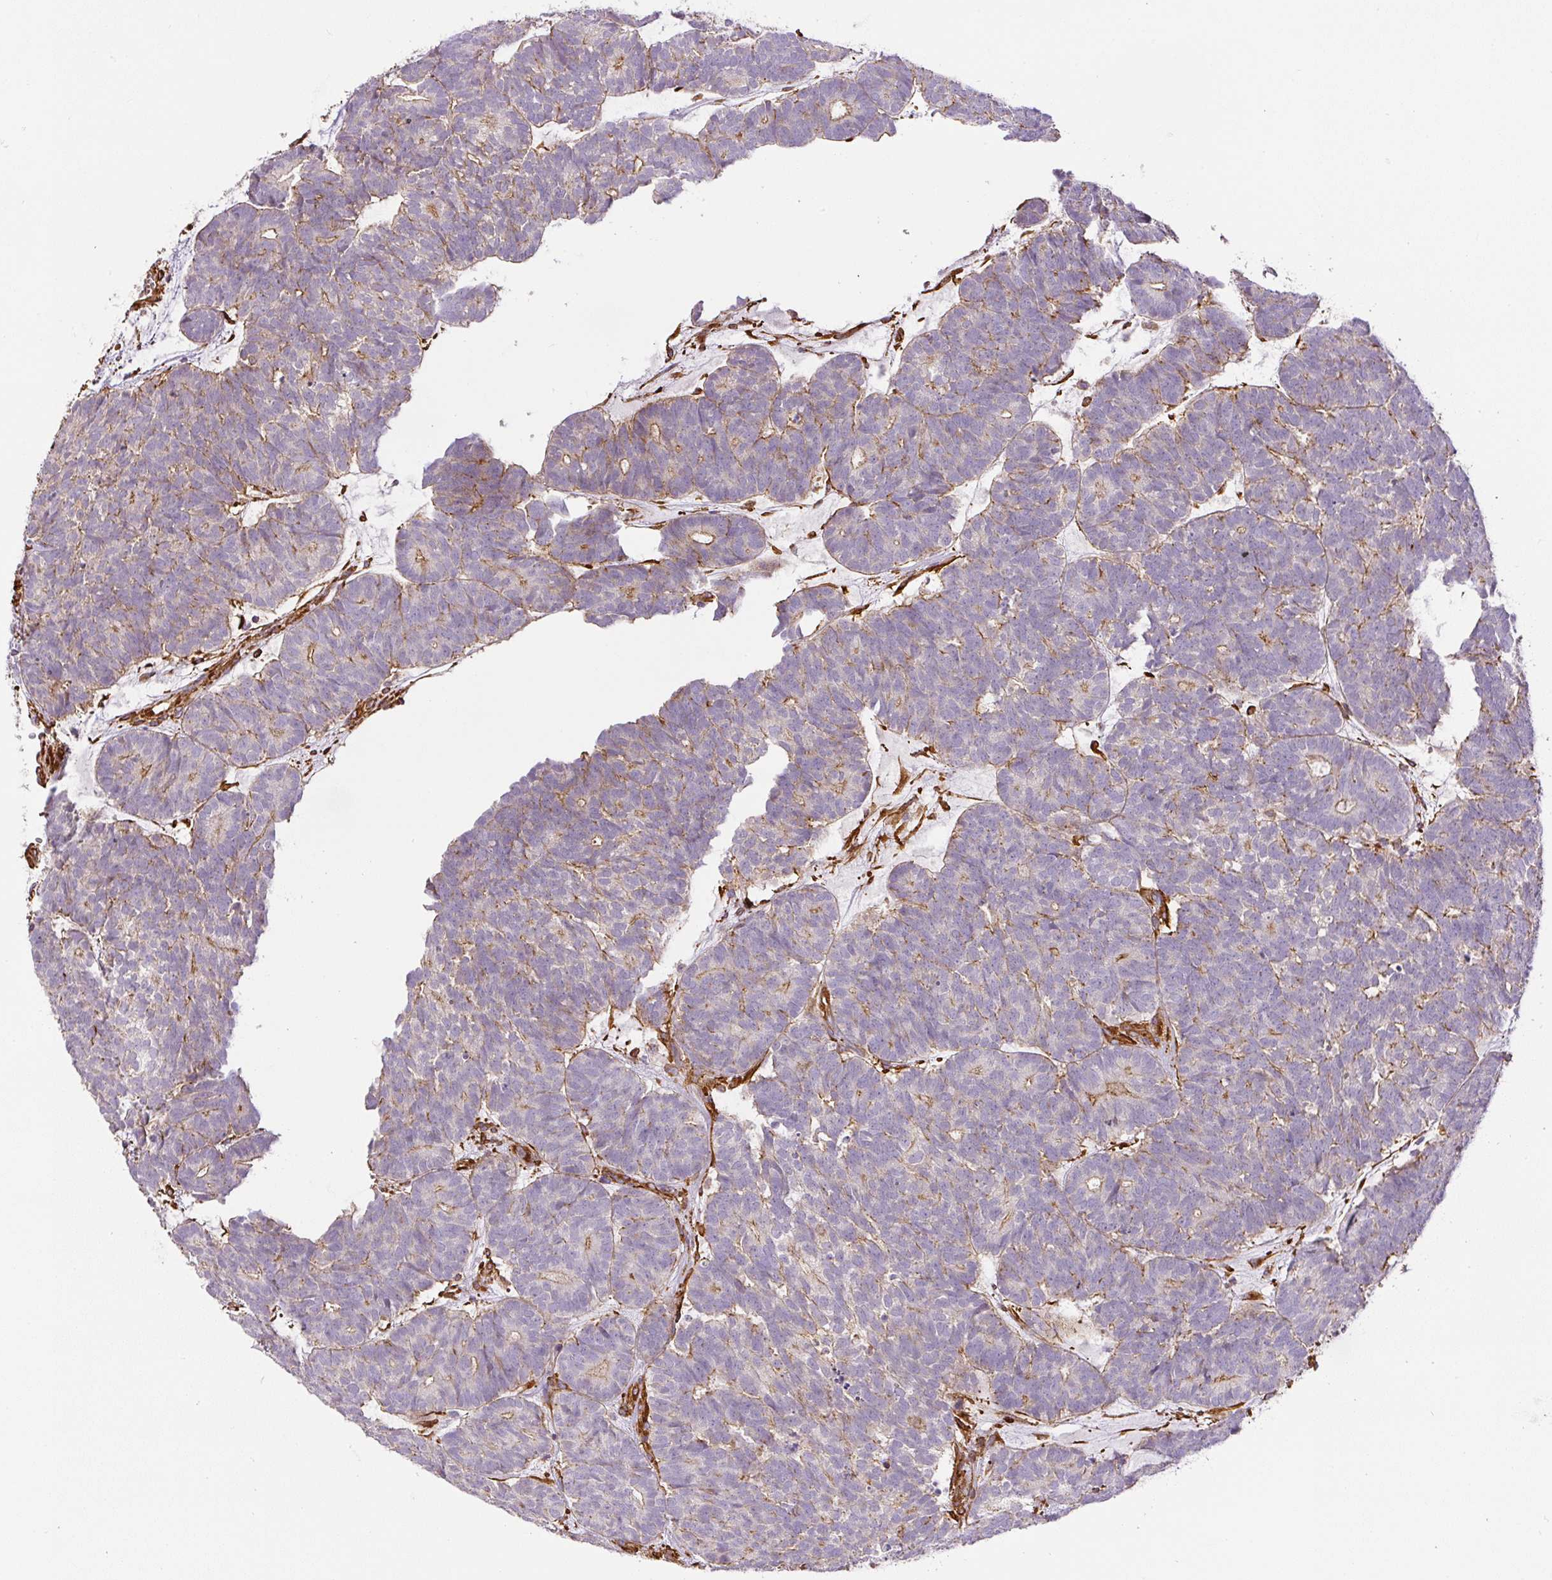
{"staining": {"intensity": "moderate", "quantity": "<25%", "location": "cytoplasmic/membranous"}, "tissue": "head and neck cancer", "cell_type": "Tumor cells", "image_type": "cancer", "snomed": [{"axis": "morphology", "description": "Adenocarcinoma, NOS"}, {"axis": "topography", "description": "Head-Neck"}], "caption": "This histopathology image demonstrates immunohistochemistry (IHC) staining of human head and neck cancer, with low moderate cytoplasmic/membranous expression in approximately <25% of tumor cells.", "gene": "MYL12A", "patient": {"sex": "female", "age": 81}}